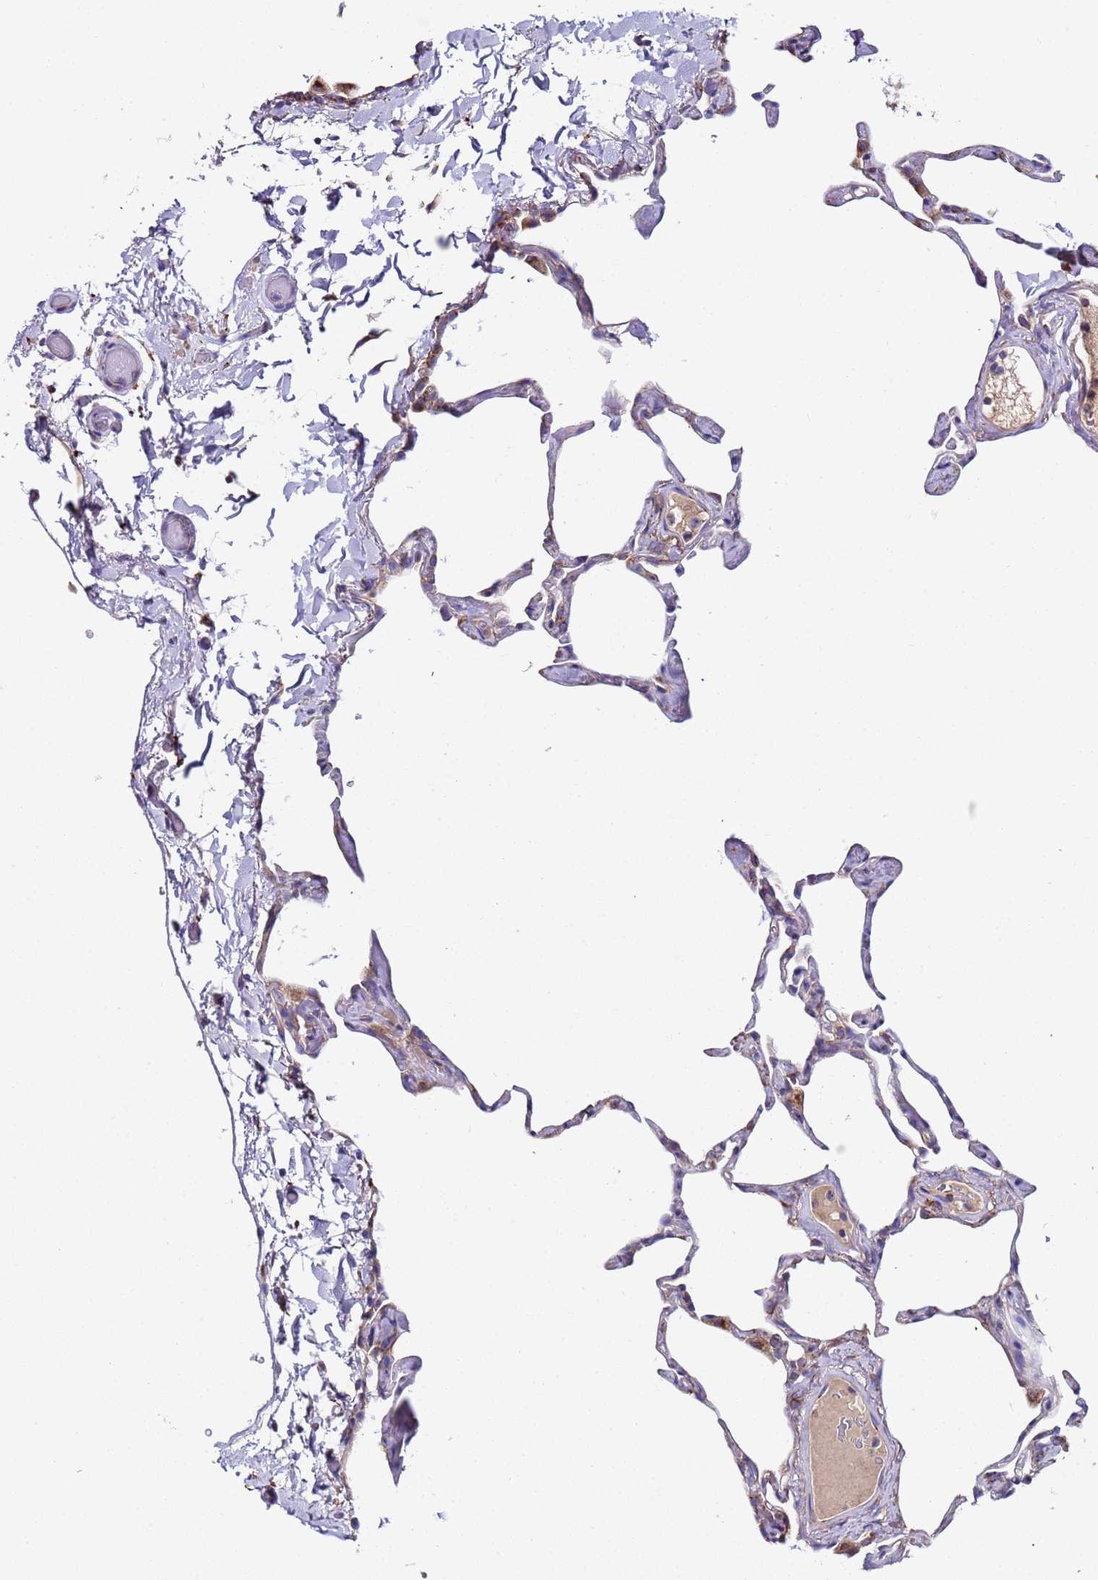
{"staining": {"intensity": "weak", "quantity": "<25%", "location": "cytoplasmic/membranous"}, "tissue": "lung", "cell_type": "Alveolar cells", "image_type": "normal", "snomed": [{"axis": "morphology", "description": "Normal tissue, NOS"}, {"axis": "topography", "description": "Lung"}], "caption": "Immunohistochemistry (IHC) of unremarkable lung shows no positivity in alveolar cells.", "gene": "PAQR7", "patient": {"sex": "male", "age": 65}}